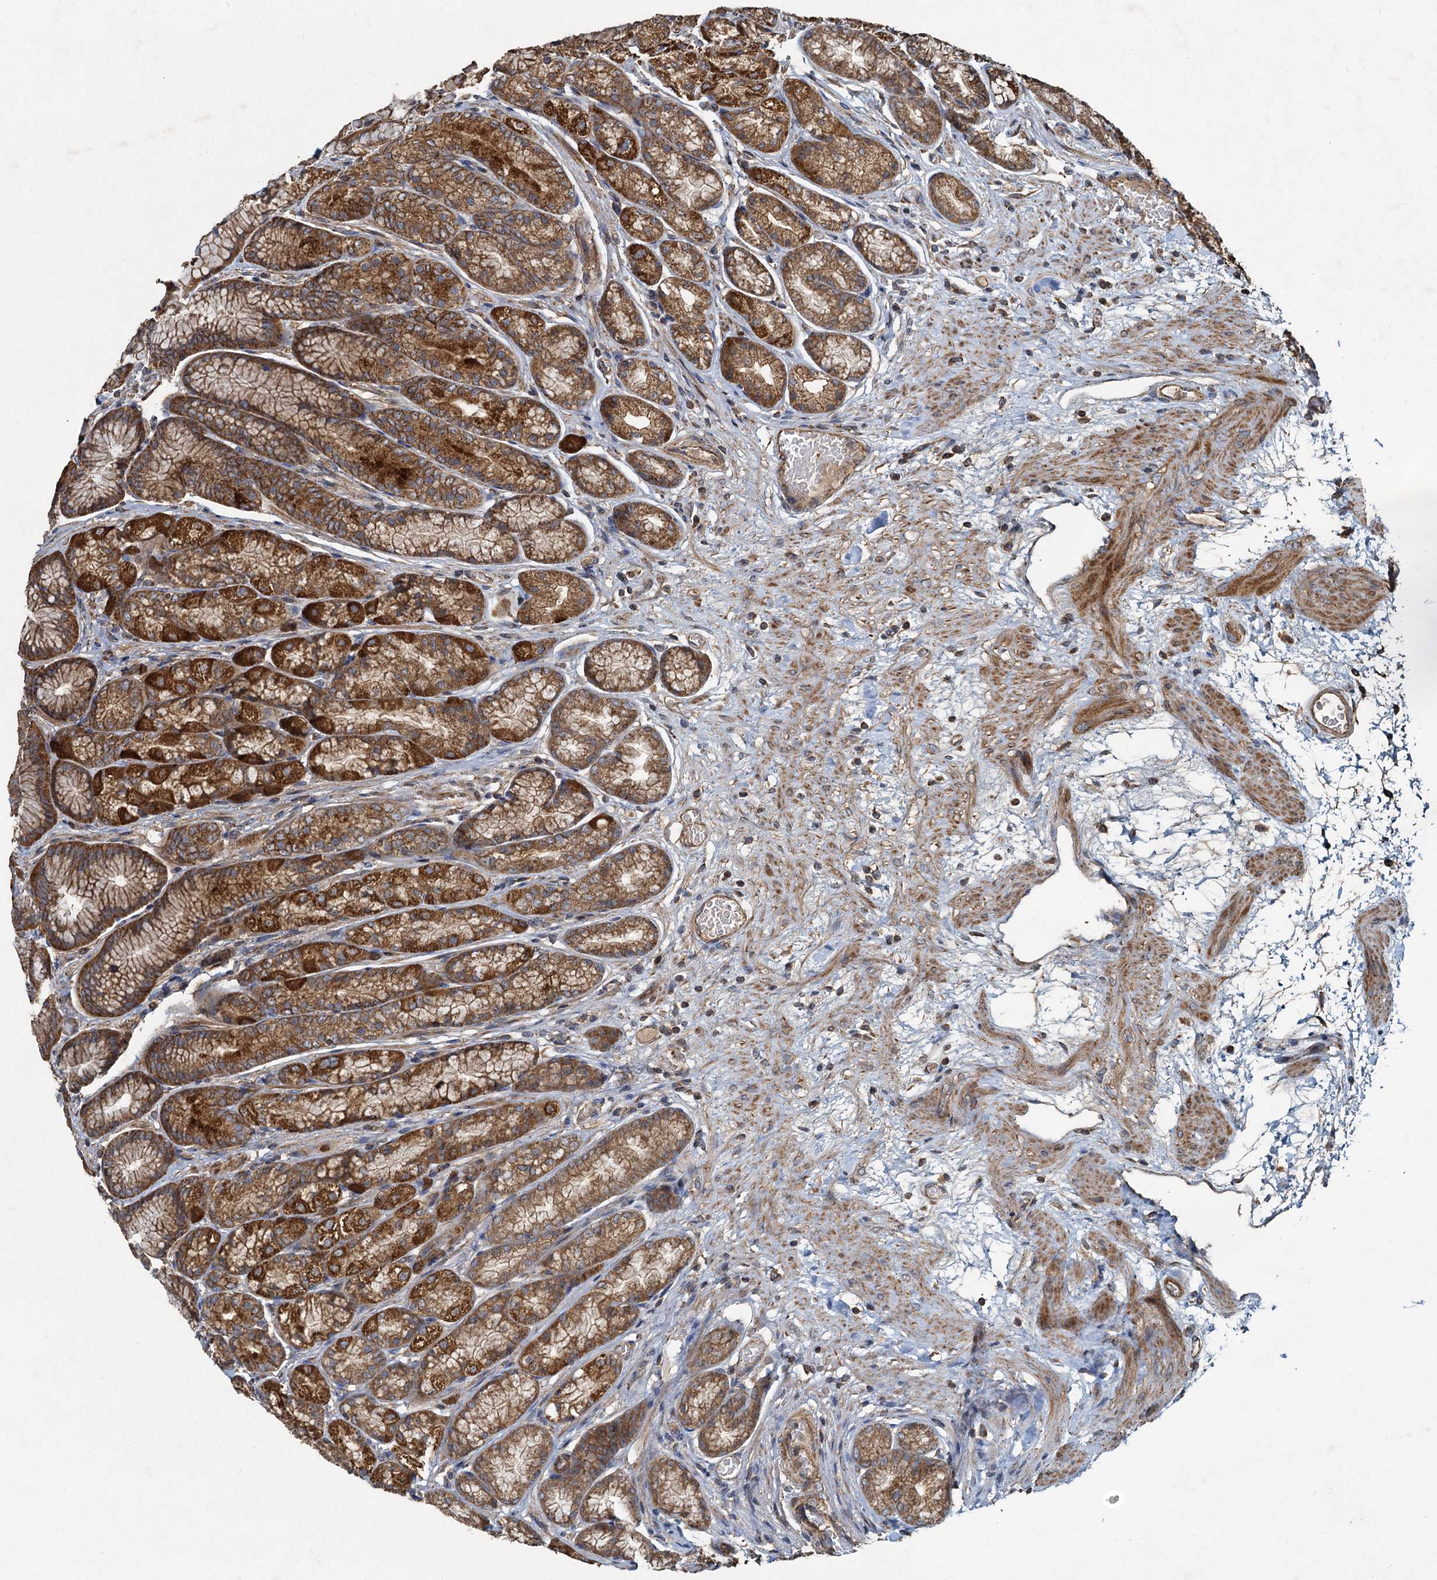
{"staining": {"intensity": "moderate", "quantity": ">75%", "location": "cytoplasmic/membranous"}, "tissue": "stomach", "cell_type": "Glandular cells", "image_type": "normal", "snomed": [{"axis": "morphology", "description": "Normal tissue, NOS"}, {"axis": "morphology", "description": "Adenocarcinoma, NOS"}, {"axis": "morphology", "description": "Adenocarcinoma, High grade"}, {"axis": "topography", "description": "Stomach, upper"}, {"axis": "topography", "description": "Stomach"}], "caption": "DAB immunohistochemical staining of normal human stomach reveals moderate cytoplasmic/membranous protein positivity in about >75% of glandular cells. (DAB = brown stain, brightfield microscopy at high magnification).", "gene": "SDS", "patient": {"sex": "female", "age": 65}}